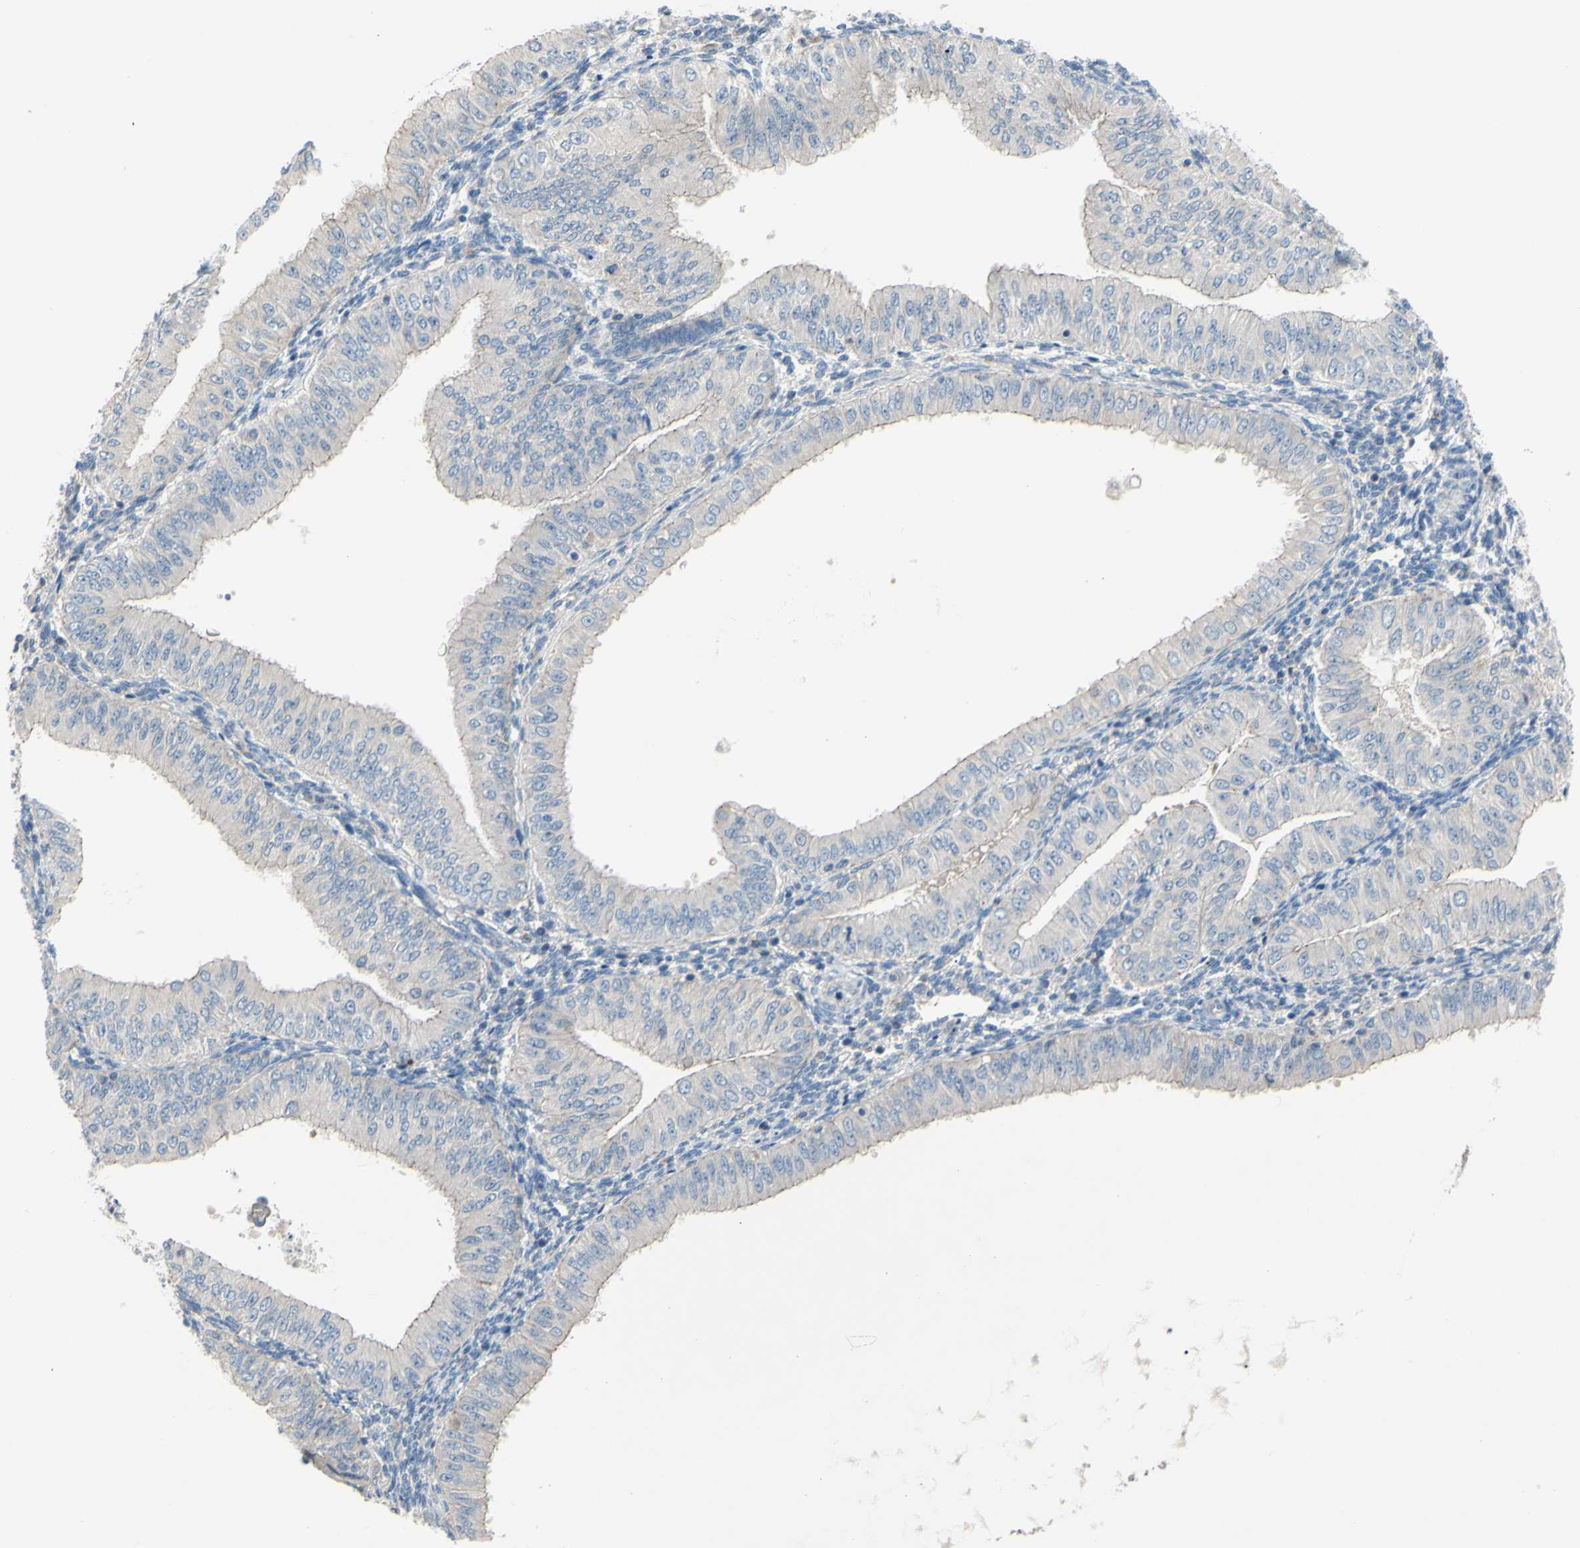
{"staining": {"intensity": "weak", "quantity": "<25%", "location": "cytoplasmic/membranous"}, "tissue": "endometrial cancer", "cell_type": "Tumor cells", "image_type": "cancer", "snomed": [{"axis": "morphology", "description": "Normal tissue, NOS"}, {"axis": "morphology", "description": "Adenocarcinoma, NOS"}, {"axis": "topography", "description": "Endometrium"}], "caption": "High magnification brightfield microscopy of endometrial cancer (adenocarcinoma) stained with DAB (brown) and counterstained with hematoxylin (blue): tumor cells show no significant staining.", "gene": "TMEM59L", "patient": {"sex": "female", "age": 53}}